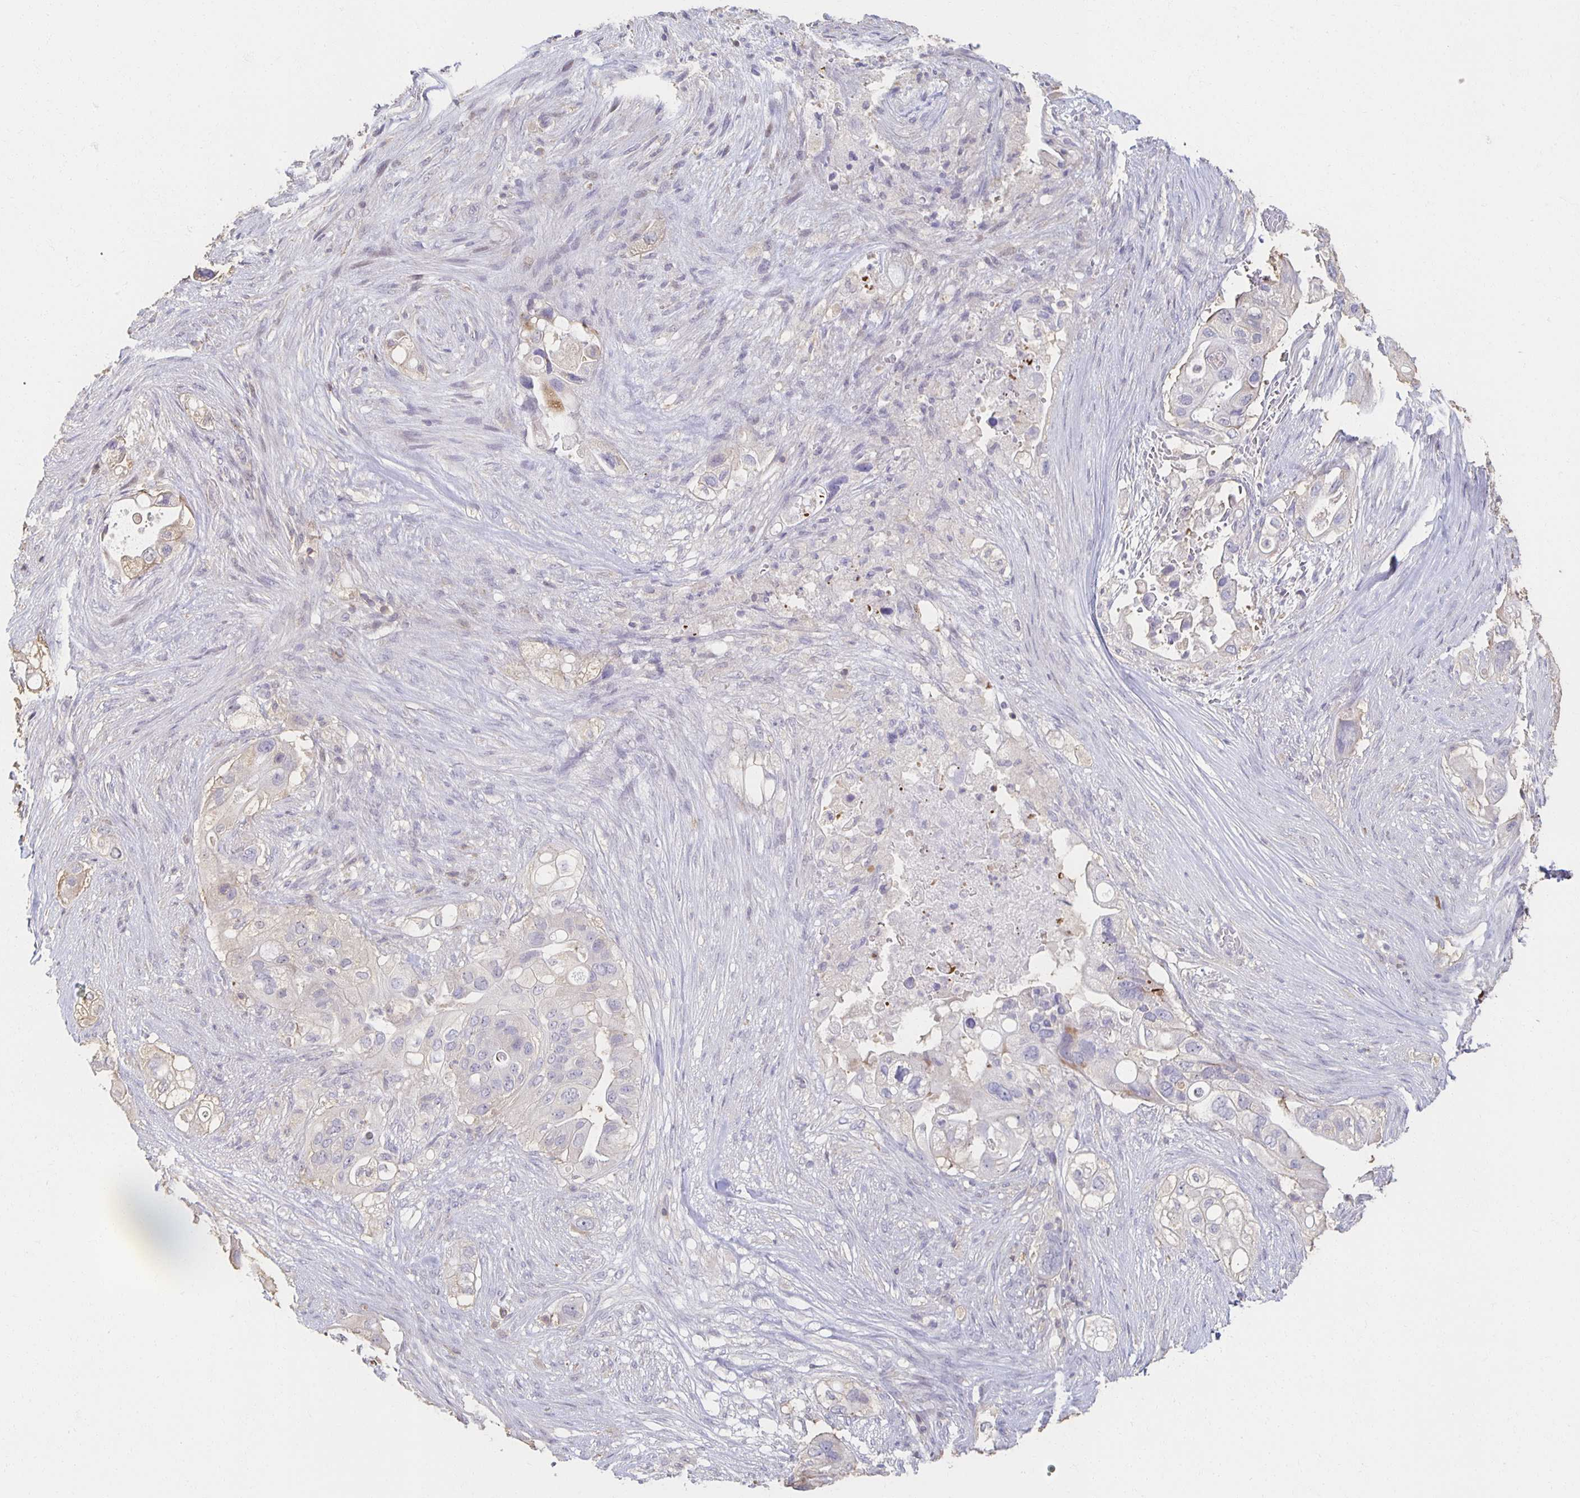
{"staining": {"intensity": "negative", "quantity": "none", "location": "none"}, "tissue": "pancreatic cancer", "cell_type": "Tumor cells", "image_type": "cancer", "snomed": [{"axis": "morphology", "description": "Adenocarcinoma, NOS"}, {"axis": "topography", "description": "Pancreas"}], "caption": "Tumor cells show no significant staining in pancreatic cancer. The staining is performed using DAB (3,3'-diaminobenzidine) brown chromogen with nuclei counter-stained in using hematoxylin.", "gene": "ZNF692", "patient": {"sex": "female", "age": 72}}